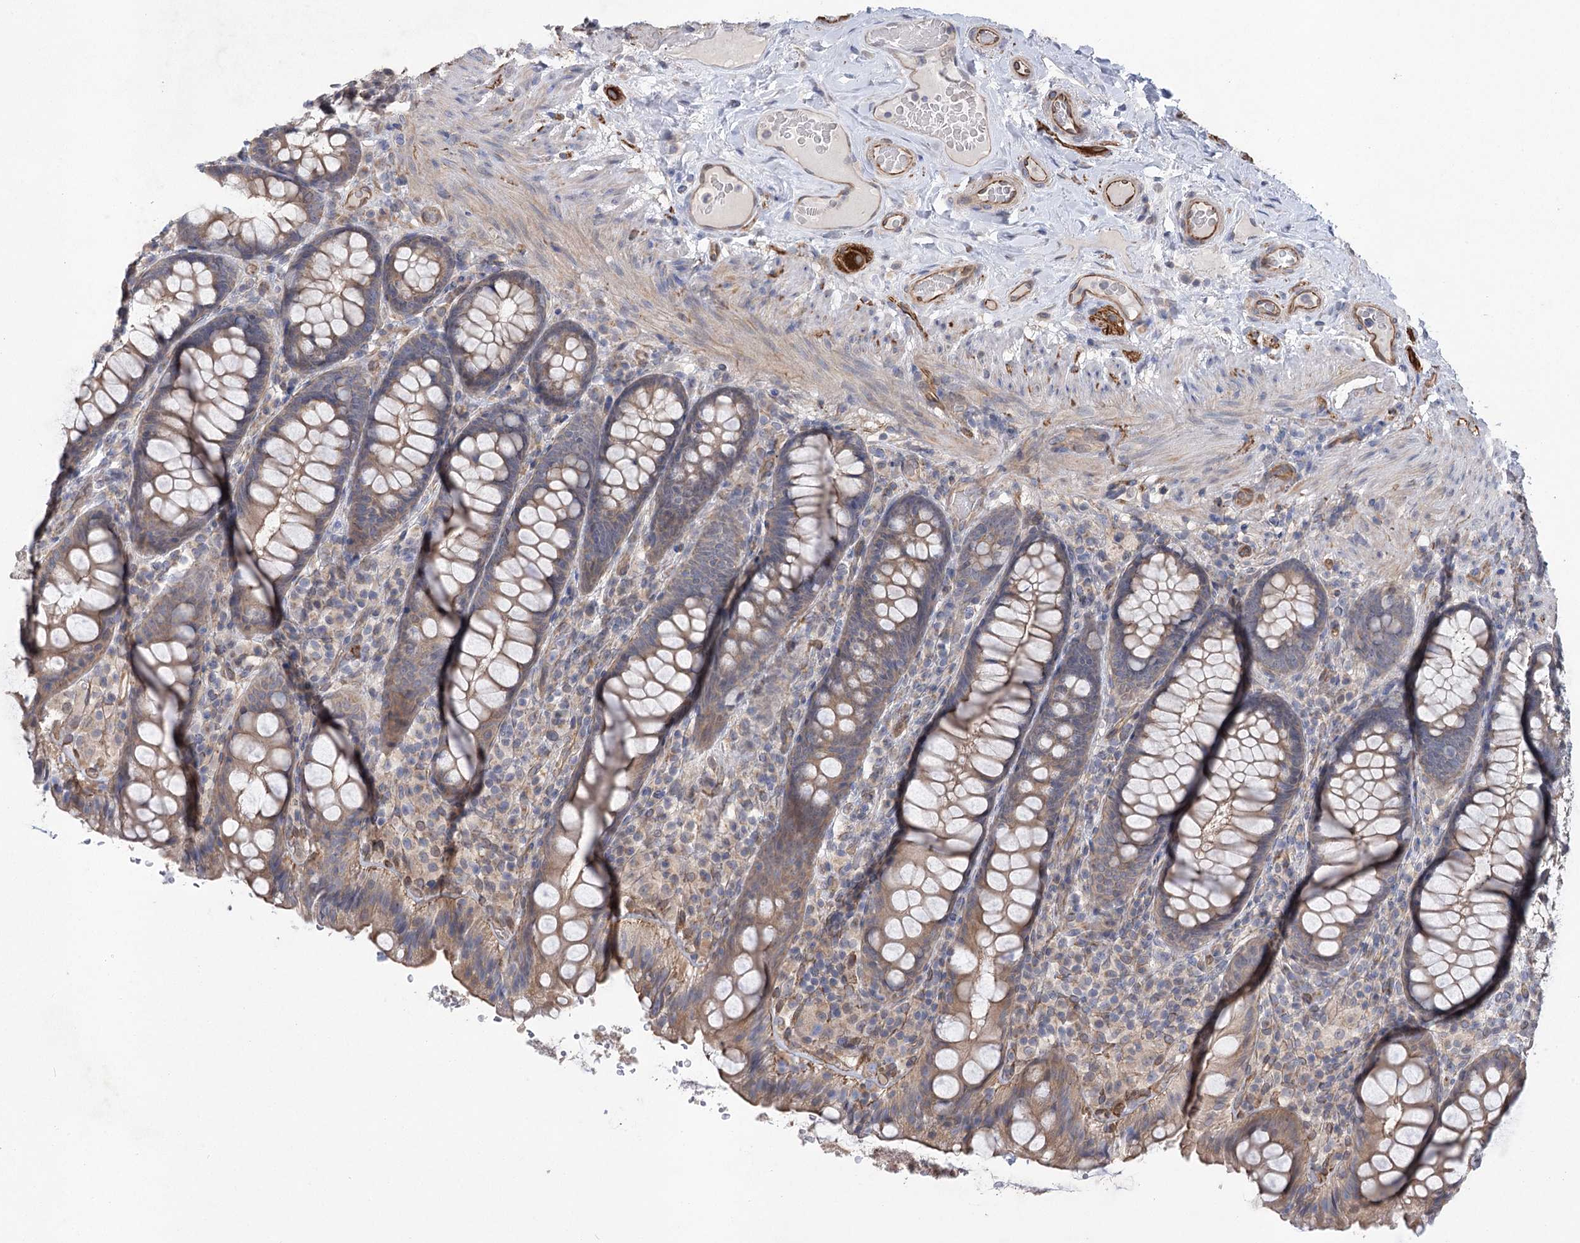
{"staining": {"intensity": "moderate", "quantity": "25%-75%", "location": "cytoplasmic/membranous"}, "tissue": "rectum", "cell_type": "Glandular cells", "image_type": "normal", "snomed": [{"axis": "morphology", "description": "Normal tissue, NOS"}, {"axis": "topography", "description": "Rectum"}], "caption": "Immunohistochemistry staining of benign rectum, which demonstrates medium levels of moderate cytoplasmic/membranous staining in approximately 25%-75% of glandular cells indicating moderate cytoplasmic/membranous protein positivity. The staining was performed using DAB (brown) for protein detection and nuclei were counterstained in hematoxylin (blue).", "gene": "RWDD4", "patient": {"sex": "male", "age": 83}}